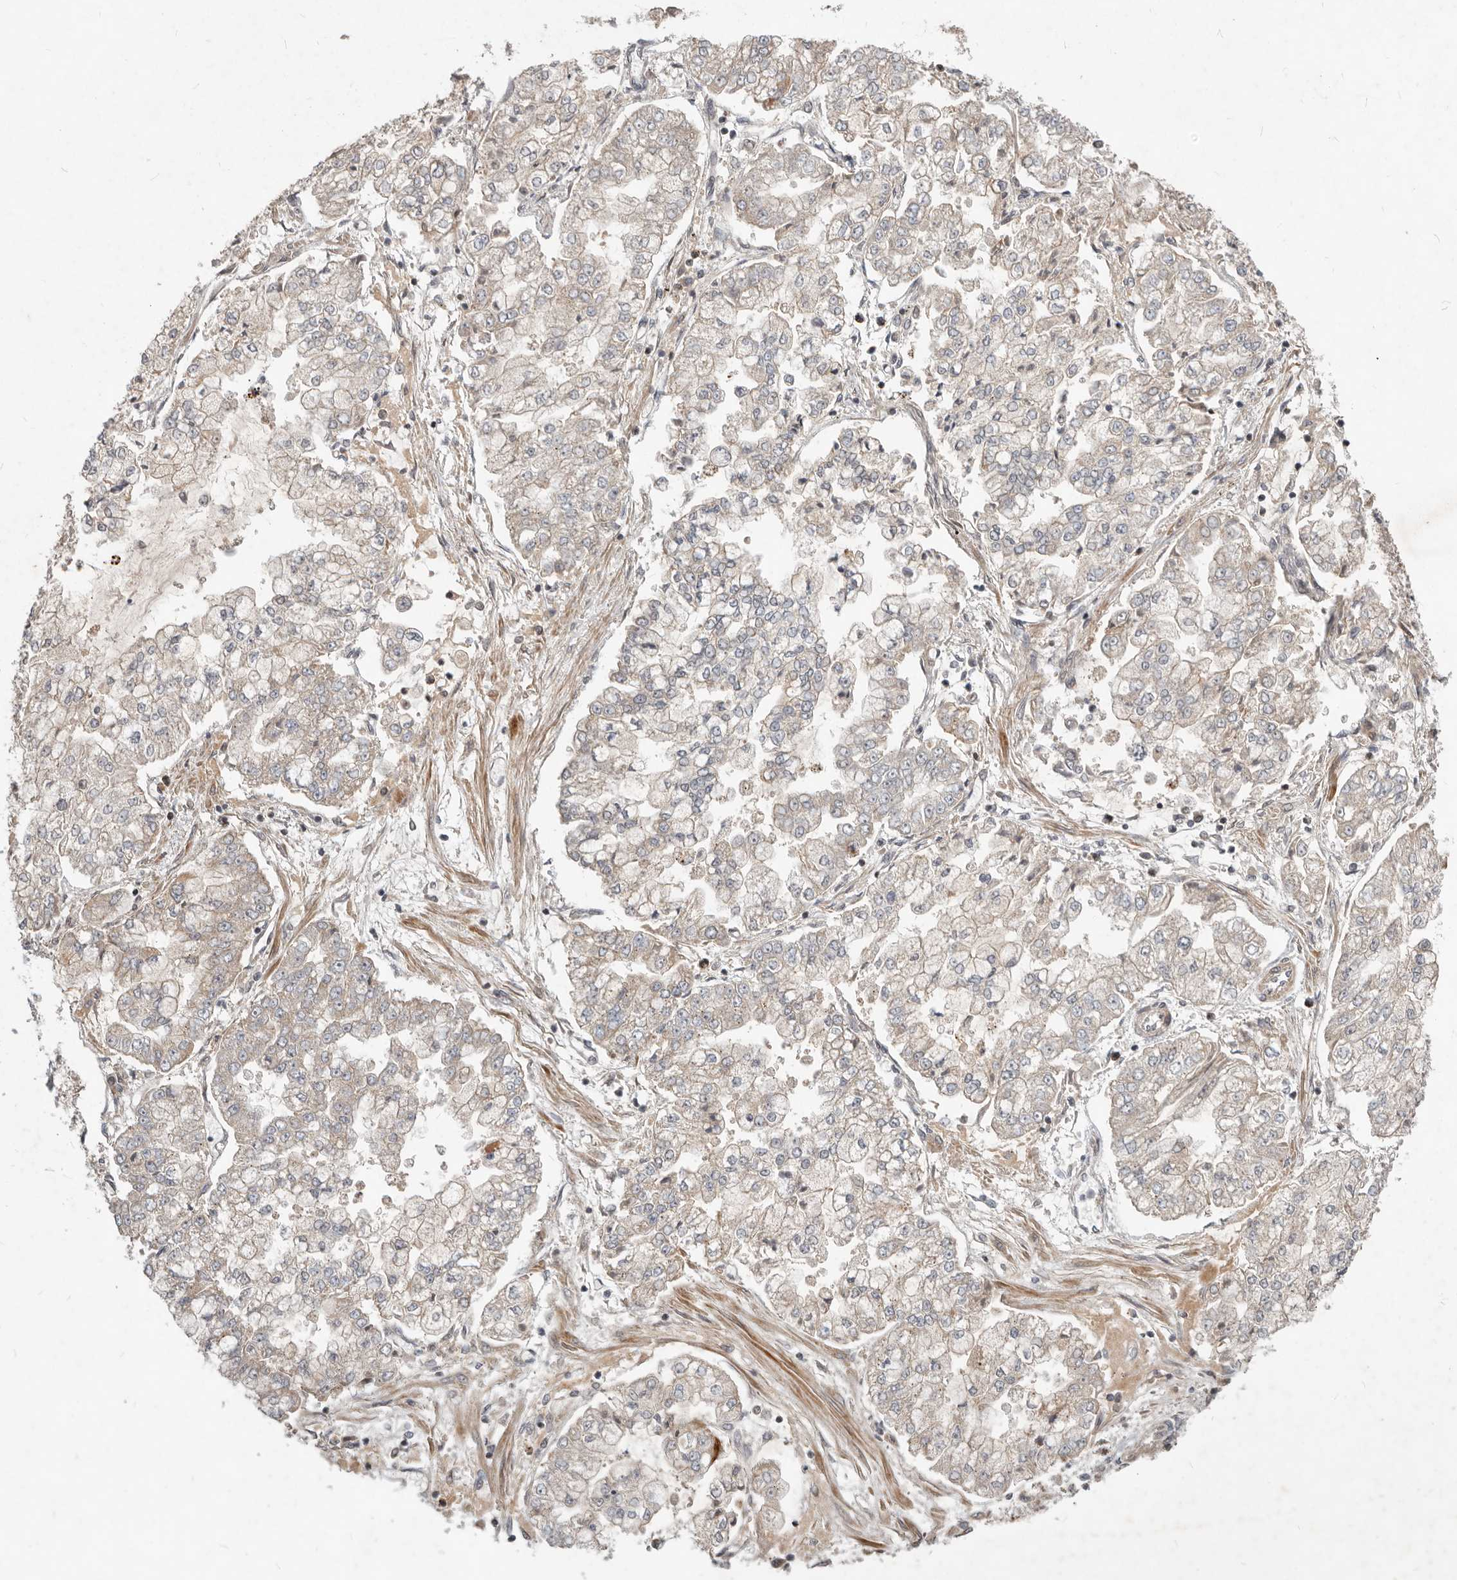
{"staining": {"intensity": "weak", "quantity": "<25%", "location": "cytoplasmic/membranous"}, "tissue": "stomach cancer", "cell_type": "Tumor cells", "image_type": "cancer", "snomed": [{"axis": "morphology", "description": "Adenocarcinoma, NOS"}, {"axis": "topography", "description": "Stomach"}], "caption": "DAB immunohistochemical staining of human stomach cancer exhibits no significant expression in tumor cells.", "gene": "NPY4R", "patient": {"sex": "male", "age": 76}}